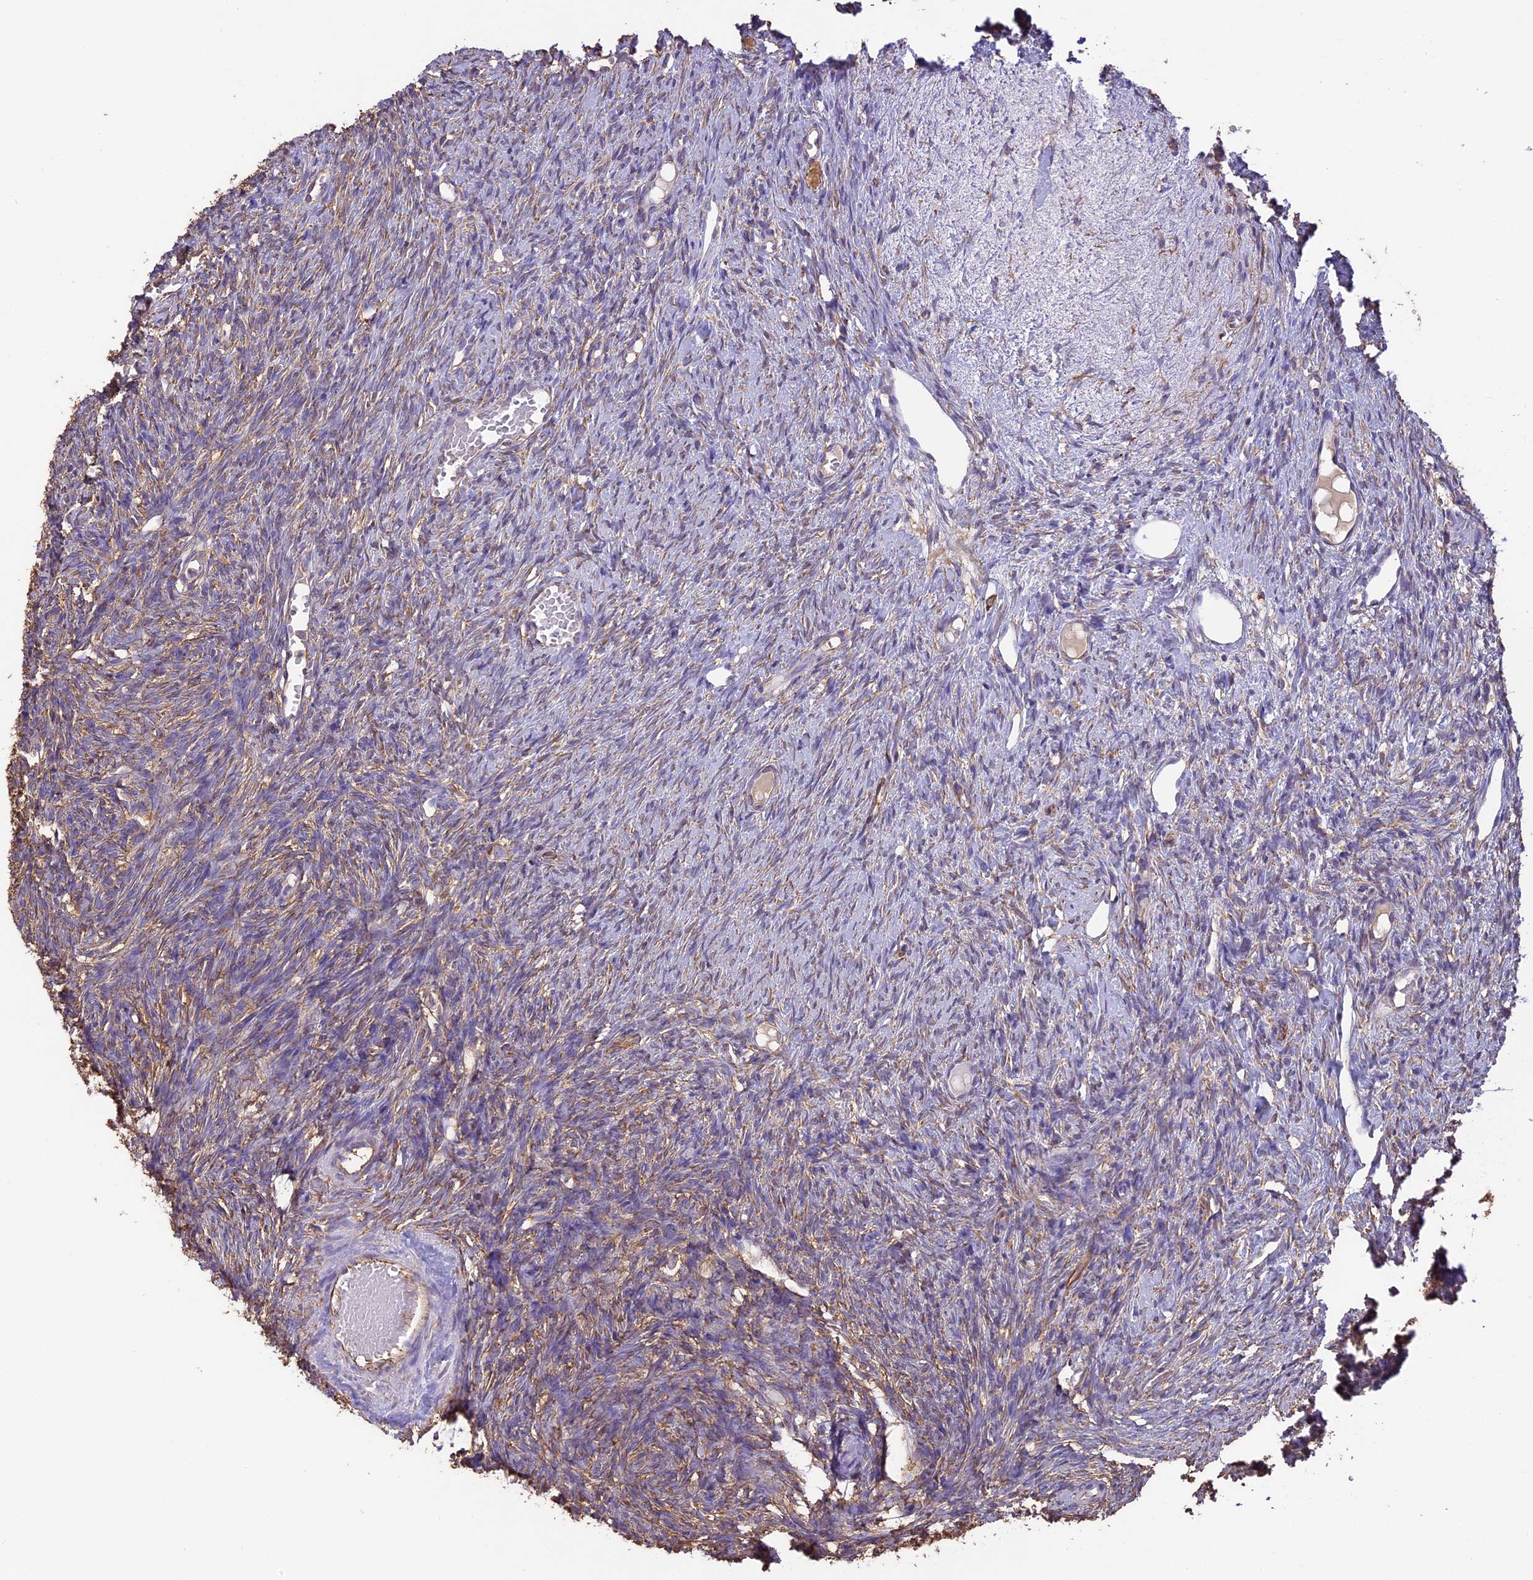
{"staining": {"intensity": "weak", "quantity": "25%-75%", "location": "cytoplasmic/membranous"}, "tissue": "ovary", "cell_type": "Ovarian stroma cells", "image_type": "normal", "snomed": [{"axis": "morphology", "description": "Normal tissue, NOS"}, {"axis": "topography", "description": "Ovary"}], "caption": "Immunohistochemistry (IHC) (DAB (3,3'-diaminobenzidine)) staining of benign ovary demonstrates weak cytoplasmic/membranous protein expression in approximately 25%-75% of ovarian stroma cells.", "gene": "ARHGAP19", "patient": {"sex": "female", "age": 51}}